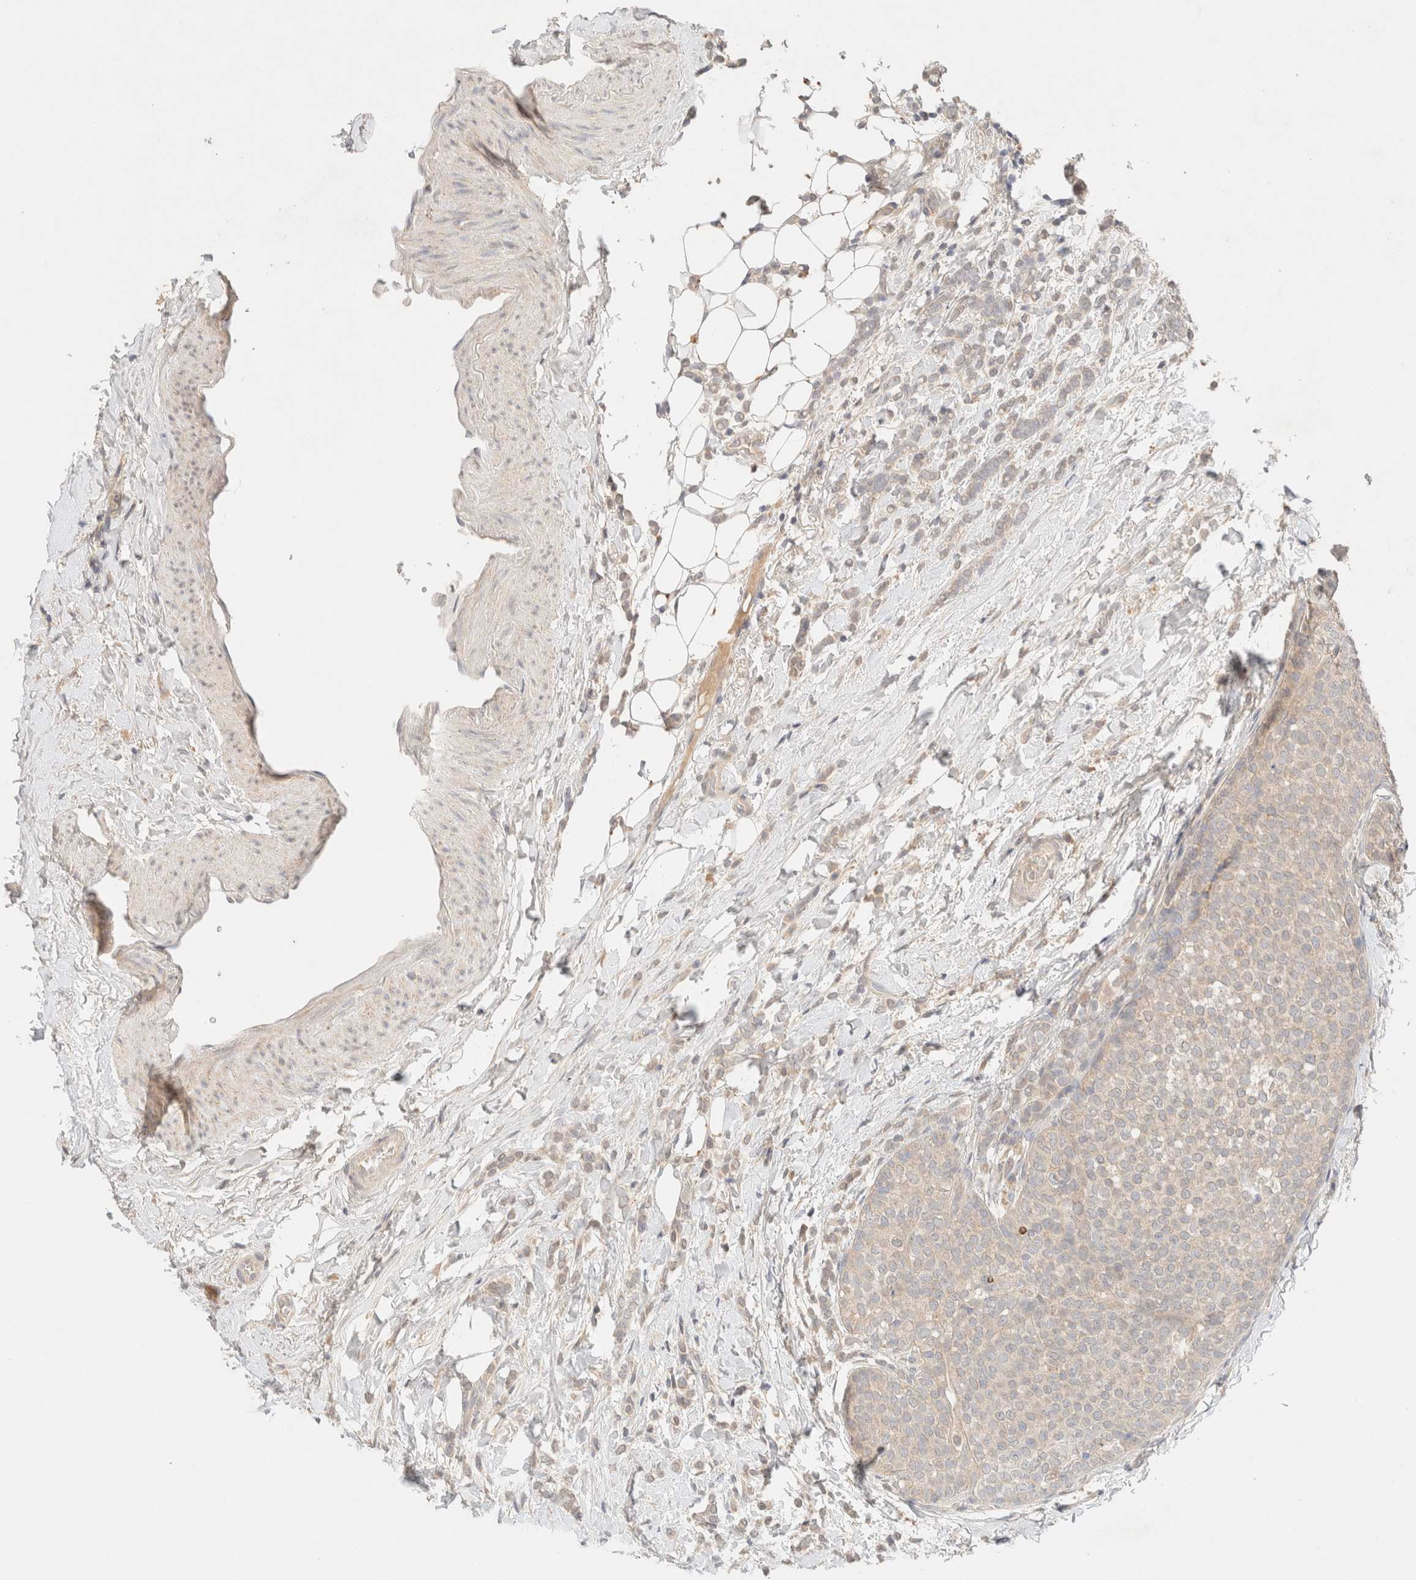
{"staining": {"intensity": "weak", "quantity": "<25%", "location": "cytoplasmic/membranous"}, "tissue": "breast cancer", "cell_type": "Tumor cells", "image_type": "cancer", "snomed": [{"axis": "morphology", "description": "Lobular carcinoma"}, {"axis": "topography", "description": "Breast"}], "caption": "Immunohistochemistry photomicrograph of neoplastic tissue: breast cancer (lobular carcinoma) stained with DAB shows no significant protein staining in tumor cells.", "gene": "SARM1", "patient": {"sex": "female", "age": 50}}